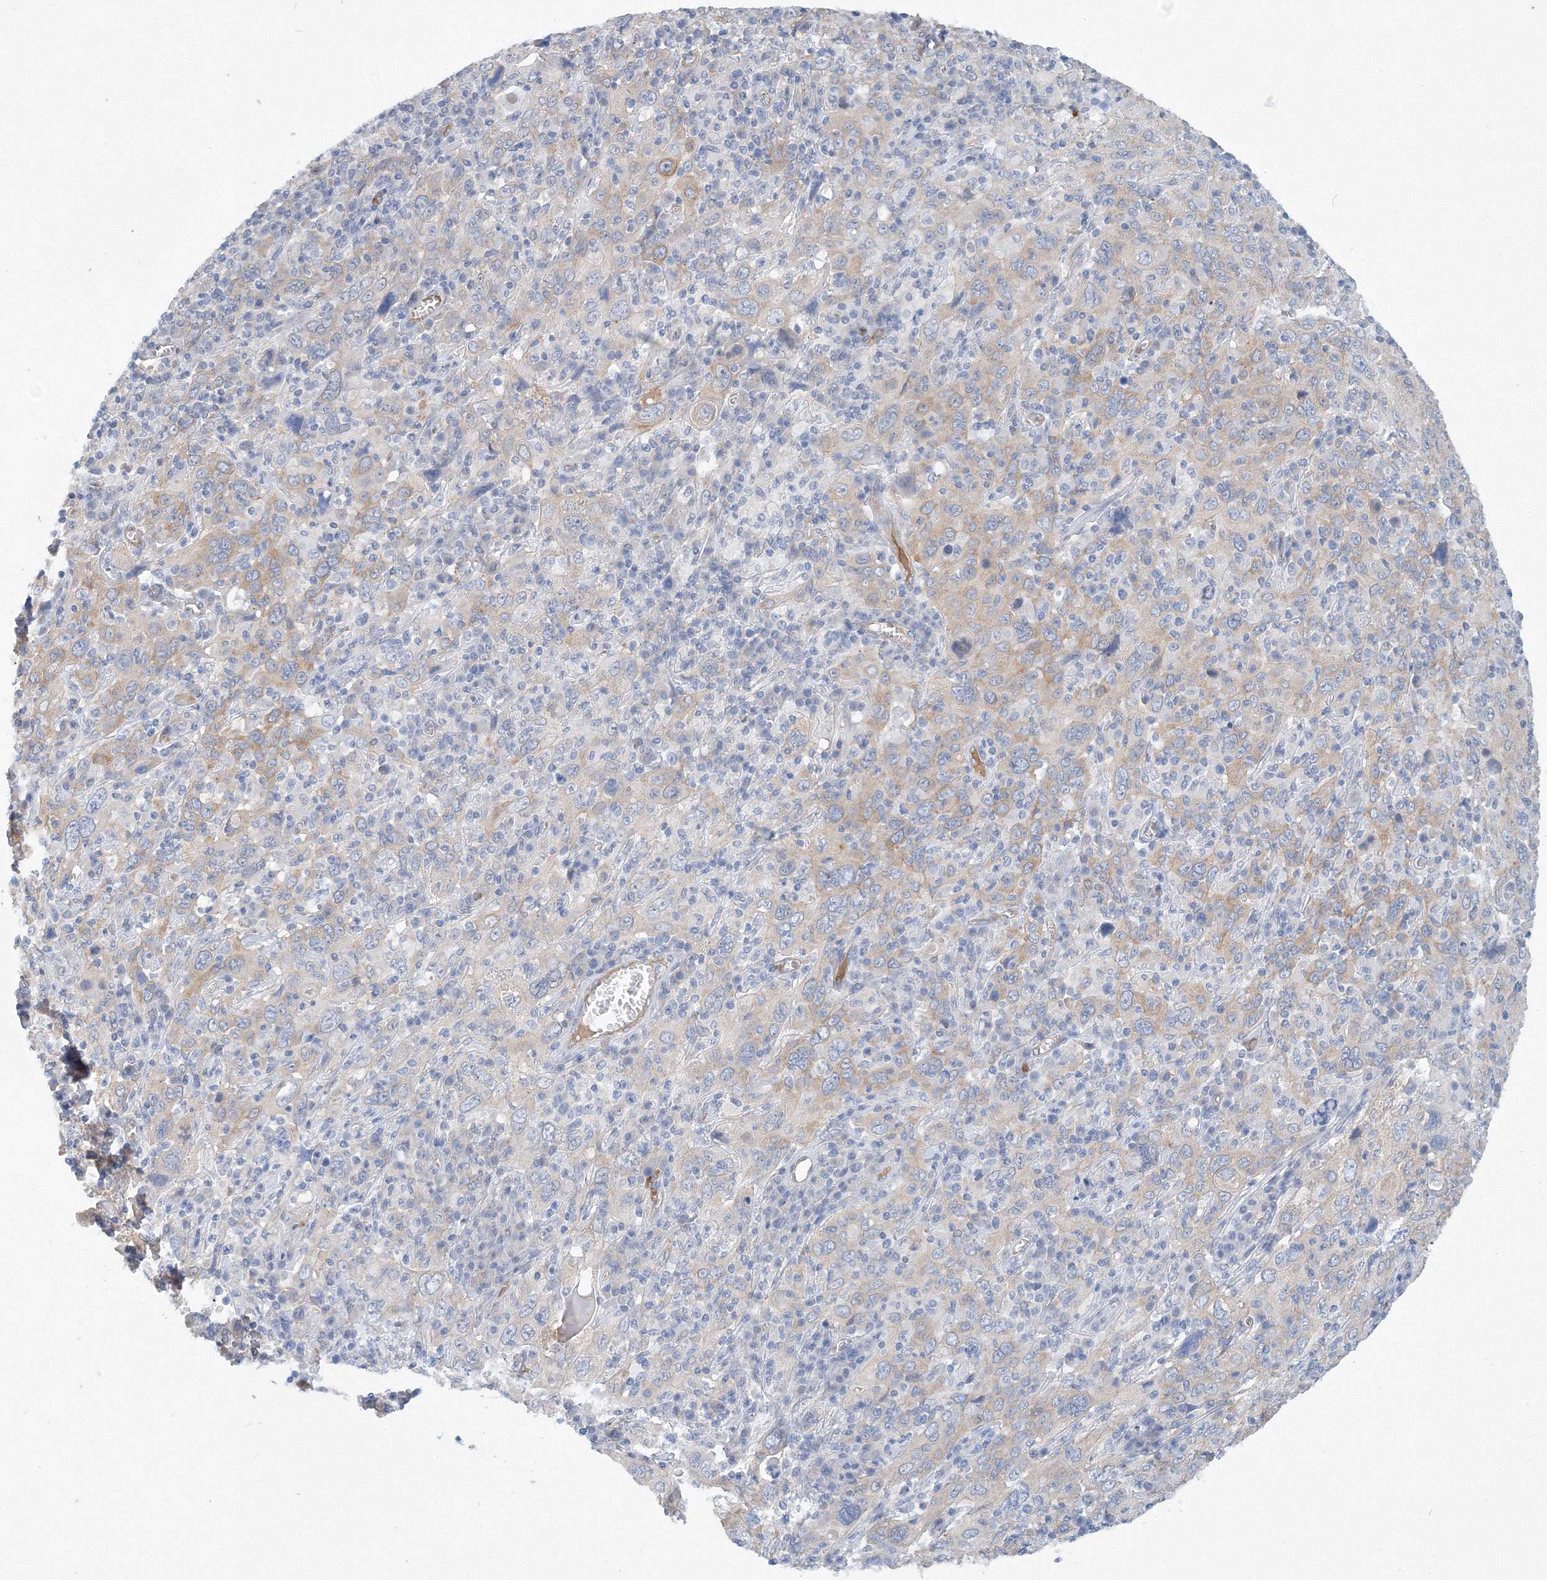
{"staining": {"intensity": "negative", "quantity": "none", "location": "none"}, "tissue": "cervical cancer", "cell_type": "Tumor cells", "image_type": "cancer", "snomed": [{"axis": "morphology", "description": "Squamous cell carcinoma, NOS"}, {"axis": "topography", "description": "Cervix"}], "caption": "A histopathology image of human cervical cancer (squamous cell carcinoma) is negative for staining in tumor cells. Nuclei are stained in blue.", "gene": "TANC1", "patient": {"sex": "female", "age": 46}}